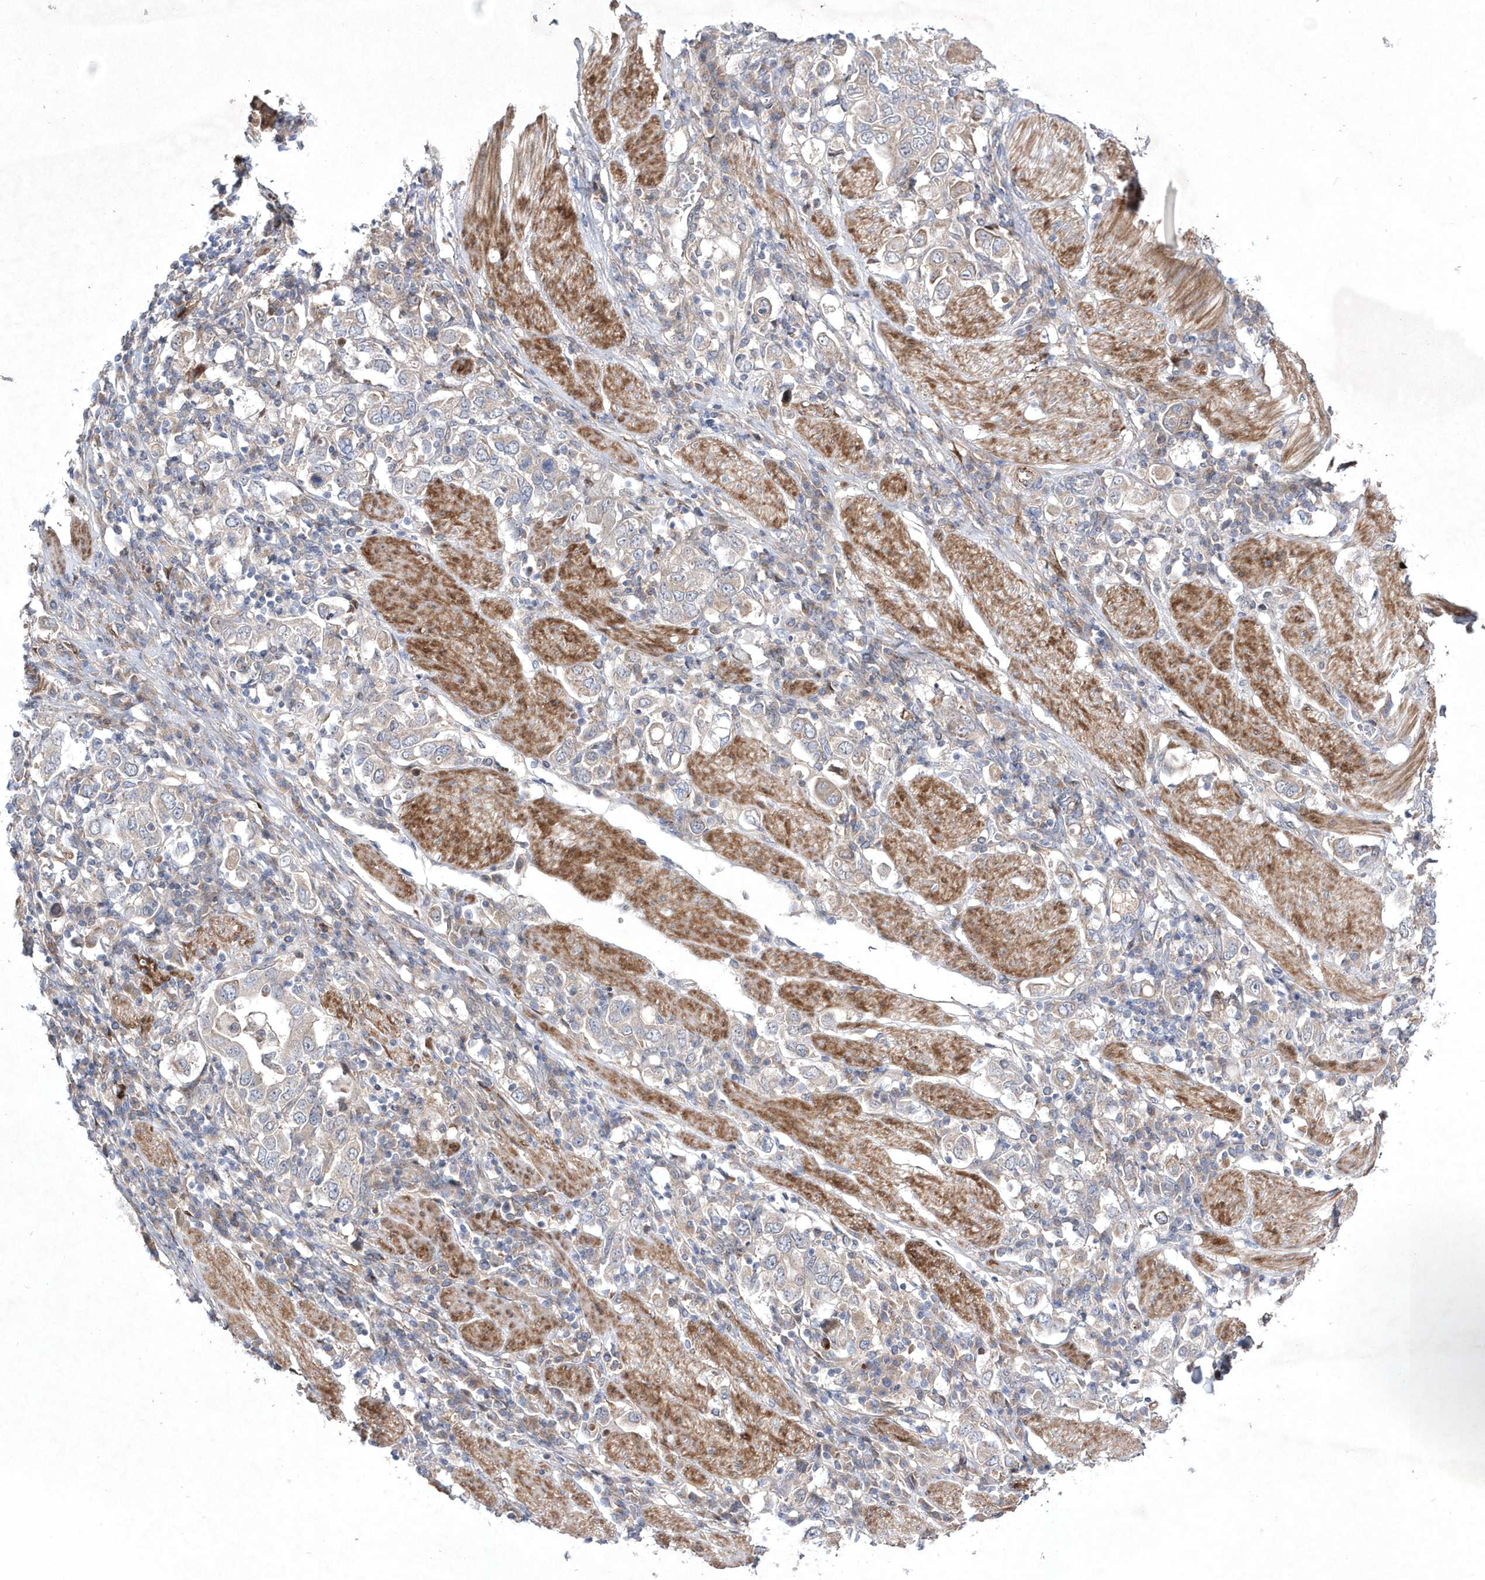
{"staining": {"intensity": "negative", "quantity": "none", "location": "none"}, "tissue": "stomach cancer", "cell_type": "Tumor cells", "image_type": "cancer", "snomed": [{"axis": "morphology", "description": "Adenocarcinoma, NOS"}, {"axis": "topography", "description": "Stomach, upper"}], "caption": "Tumor cells show no significant protein staining in stomach cancer. The staining was performed using DAB (3,3'-diaminobenzidine) to visualize the protein expression in brown, while the nuclei were stained in blue with hematoxylin (Magnification: 20x).", "gene": "DSPP", "patient": {"sex": "male", "age": 62}}